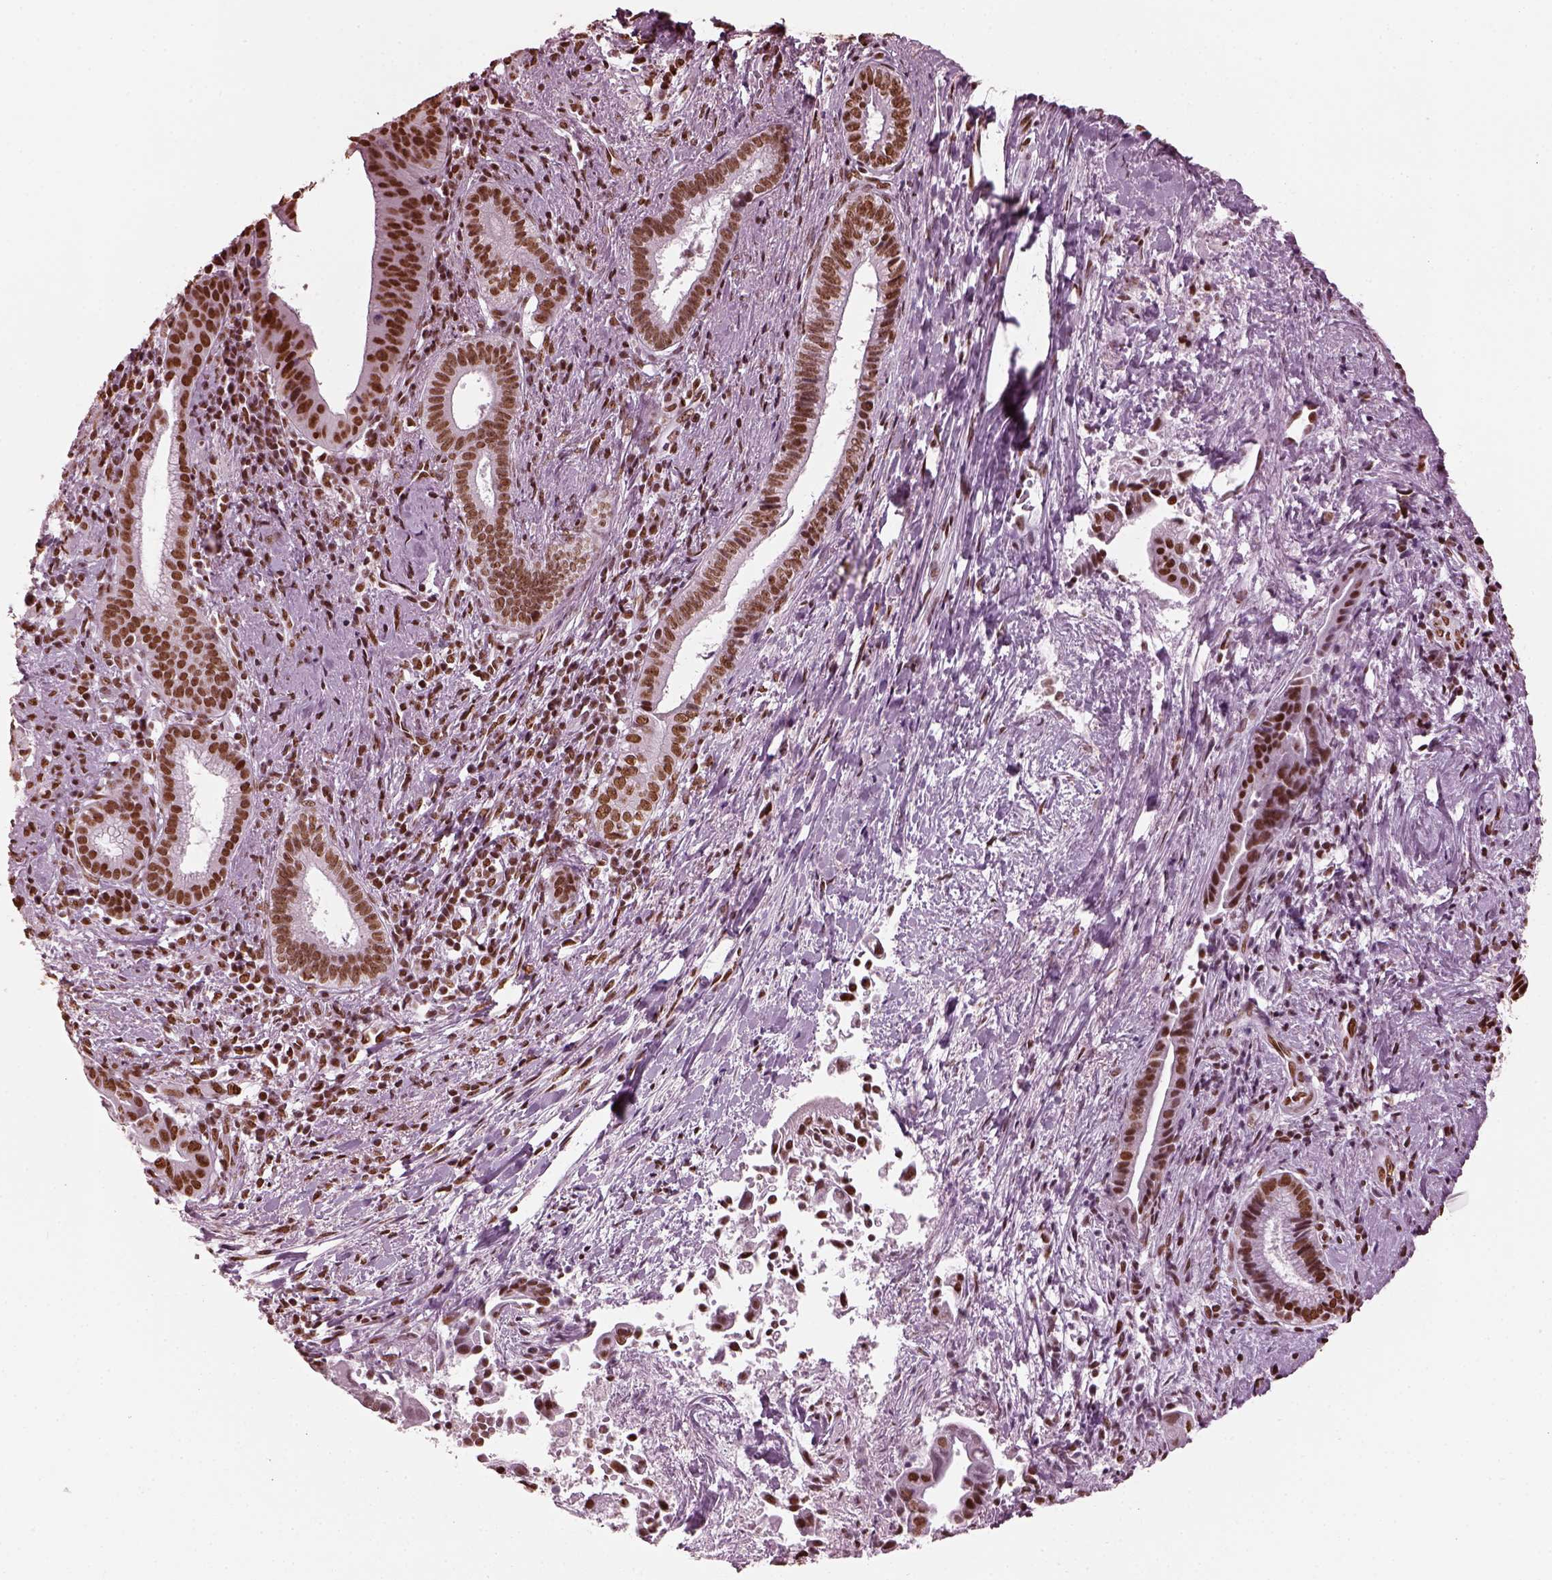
{"staining": {"intensity": "moderate", "quantity": ">75%", "location": "nuclear"}, "tissue": "pancreatic cancer", "cell_type": "Tumor cells", "image_type": "cancer", "snomed": [{"axis": "morphology", "description": "Adenocarcinoma, NOS"}, {"axis": "topography", "description": "Pancreas"}], "caption": "There is medium levels of moderate nuclear positivity in tumor cells of pancreatic cancer (adenocarcinoma), as demonstrated by immunohistochemical staining (brown color).", "gene": "CBFA2T3", "patient": {"sex": "male", "age": 61}}